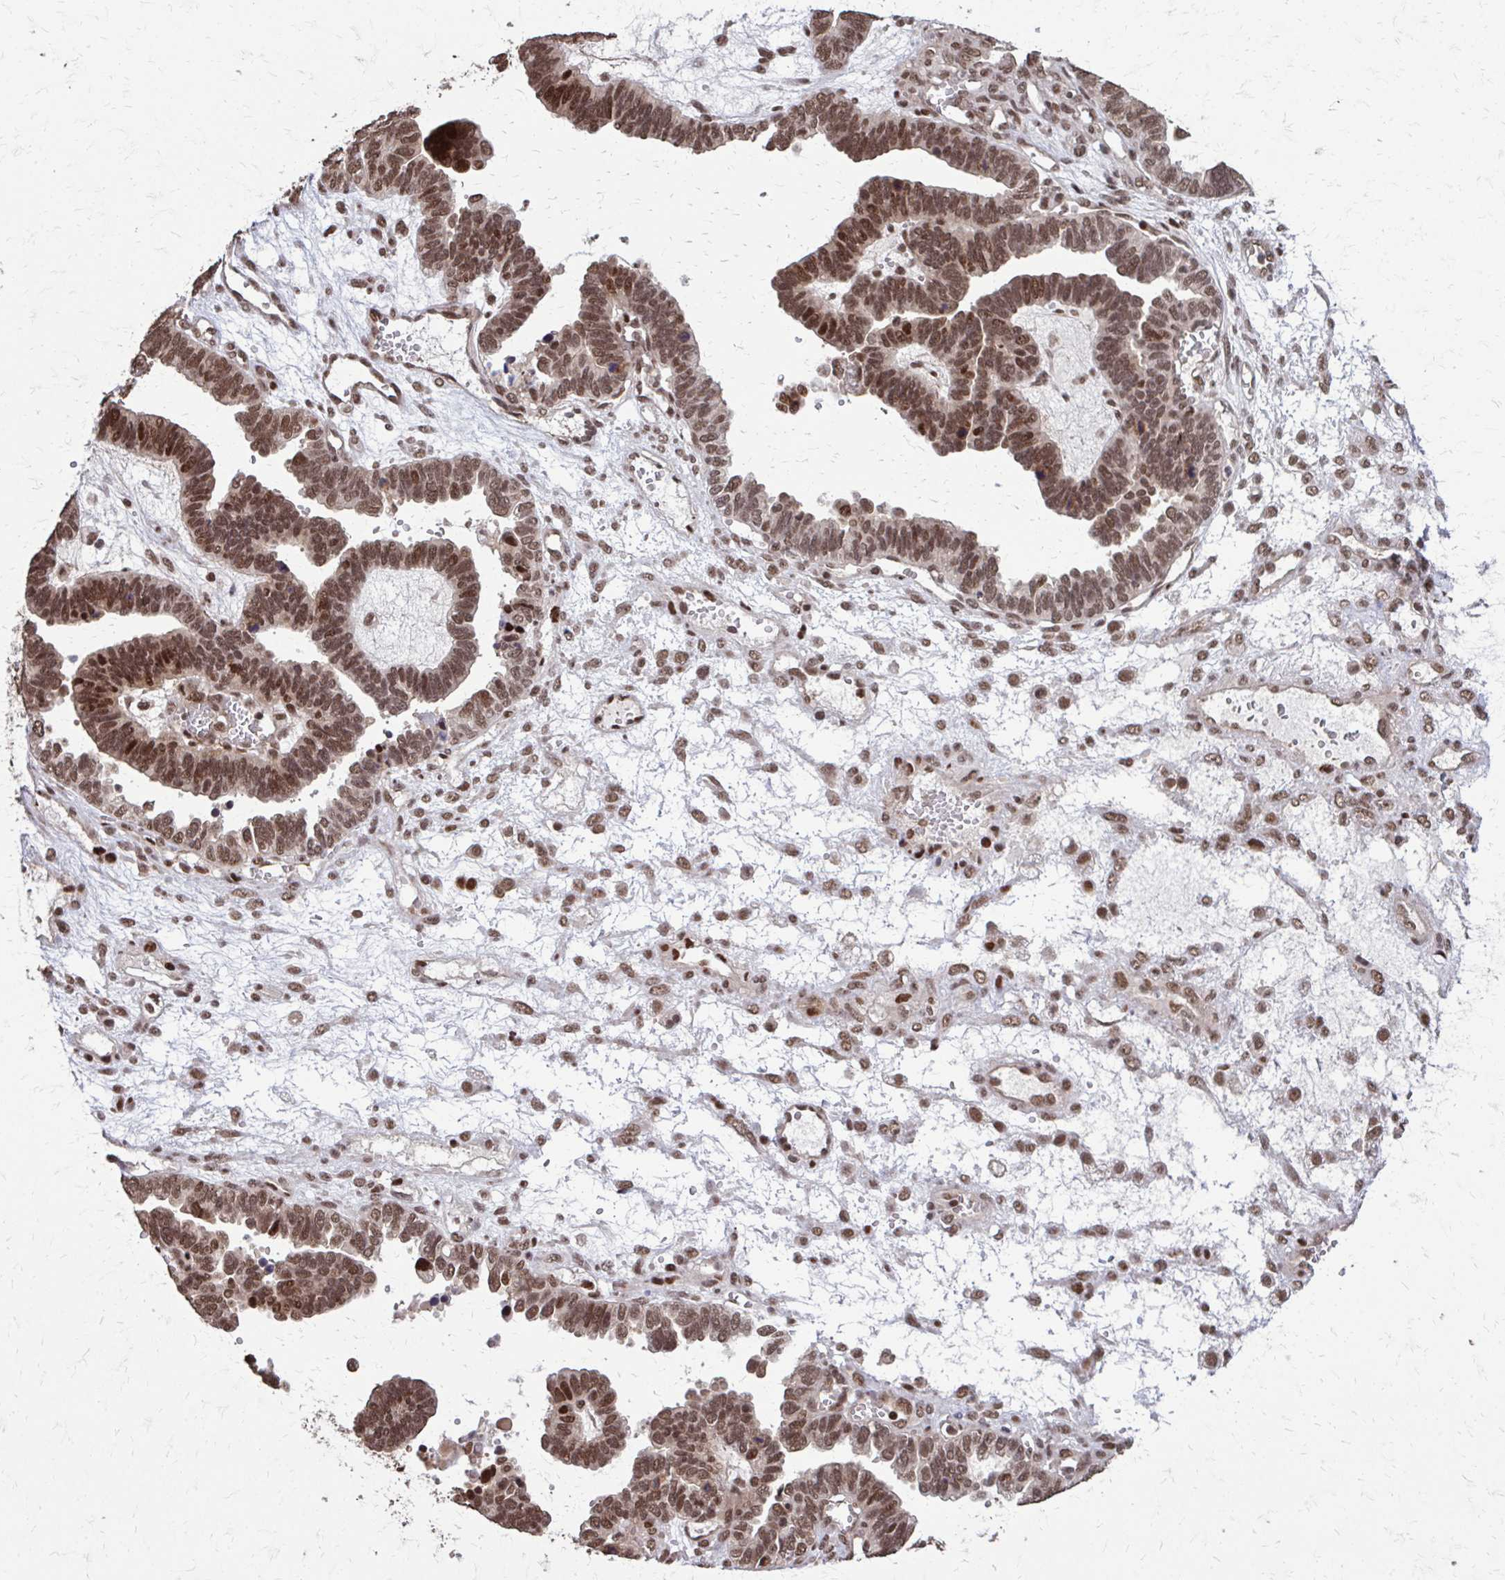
{"staining": {"intensity": "moderate", "quantity": ">75%", "location": "nuclear"}, "tissue": "ovarian cancer", "cell_type": "Tumor cells", "image_type": "cancer", "snomed": [{"axis": "morphology", "description": "Cystadenocarcinoma, serous, NOS"}, {"axis": "topography", "description": "Ovary"}], "caption": "Tumor cells show moderate nuclear expression in approximately >75% of cells in serous cystadenocarcinoma (ovarian).", "gene": "SS18", "patient": {"sex": "female", "age": 51}}